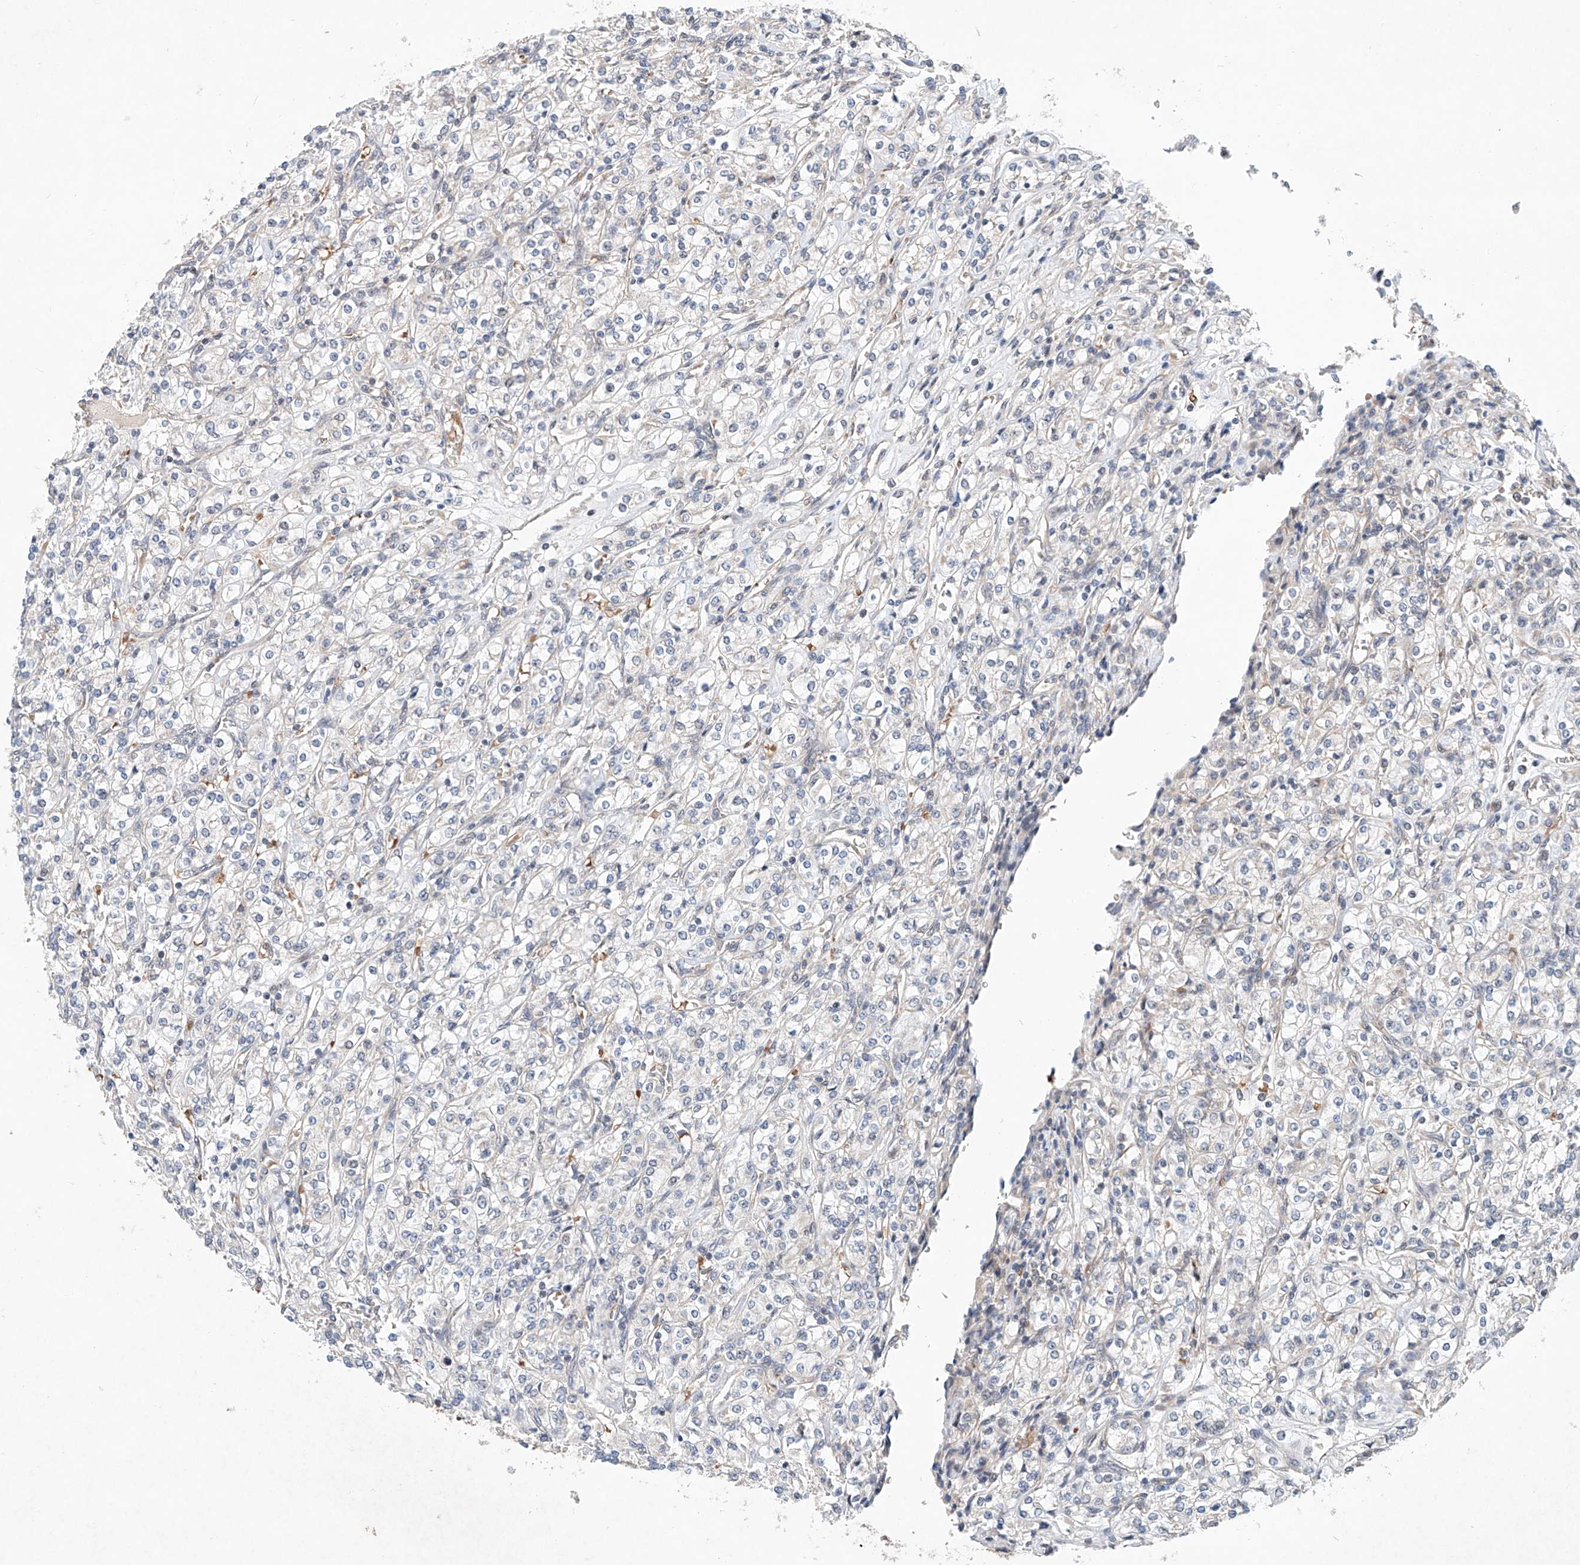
{"staining": {"intensity": "negative", "quantity": "none", "location": "none"}, "tissue": "renal cancer", "cell_type": "Tumor cells", "image_type": "cancer", "snomed": [{"axis": "morphology", "description": "Adenocarcinoma, NOS"}, {"axis": "topography", "description": "Kidney"}], "caption": "This histopathology image is of renal adenocarcinoma stained with immunohistochemistry to label a protein in brown with the nuclei are counter-stained blue. There is no expression in tumor cells.", "gene": "FASTK", "patient": {"sex": "male", "age": 77}}